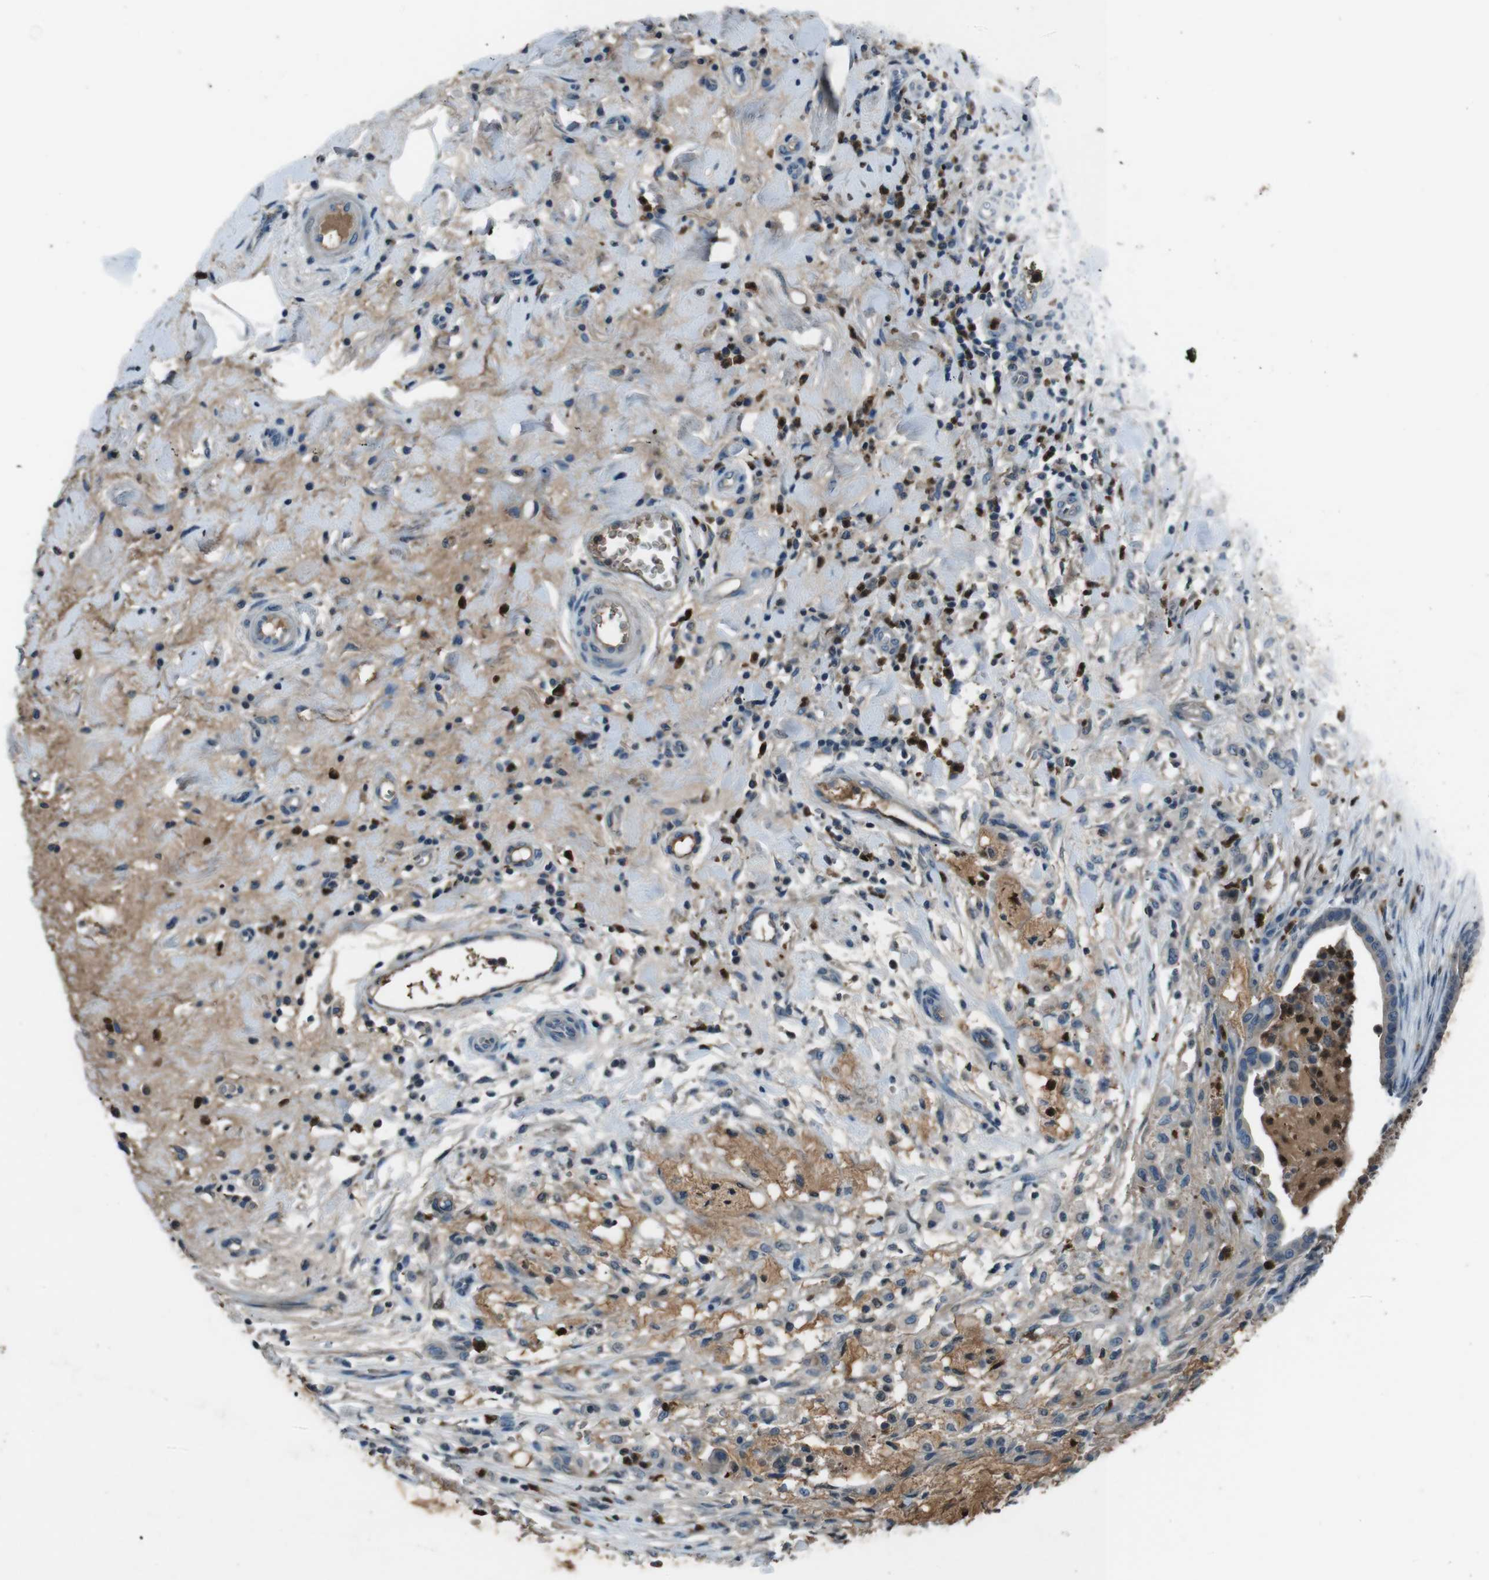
{"staining": {"intensity": "weak", "quantity": ">75%", "location": "cytoplasmic/membranous"}, "tissue": "pancreatic cancer", "cell_type": "Tumor cells", "image_type": "cancer", "snomed": [{"axis": "morphology", "description": "Adenocarcinoma, NOS"}, {"axis": "topography", "description": "Pancreas"}], "caption": "Pancreatic cancer was stained to show a protein in brown. There is low levels of weak cytoplasmic/membranous positivity in about >75% of tumor cells. (brown staining indicates protein expression, while blue staining denotes nuclei).", "gene": "UGT1A6", "patient": {"sex": "male", "age": 63}}